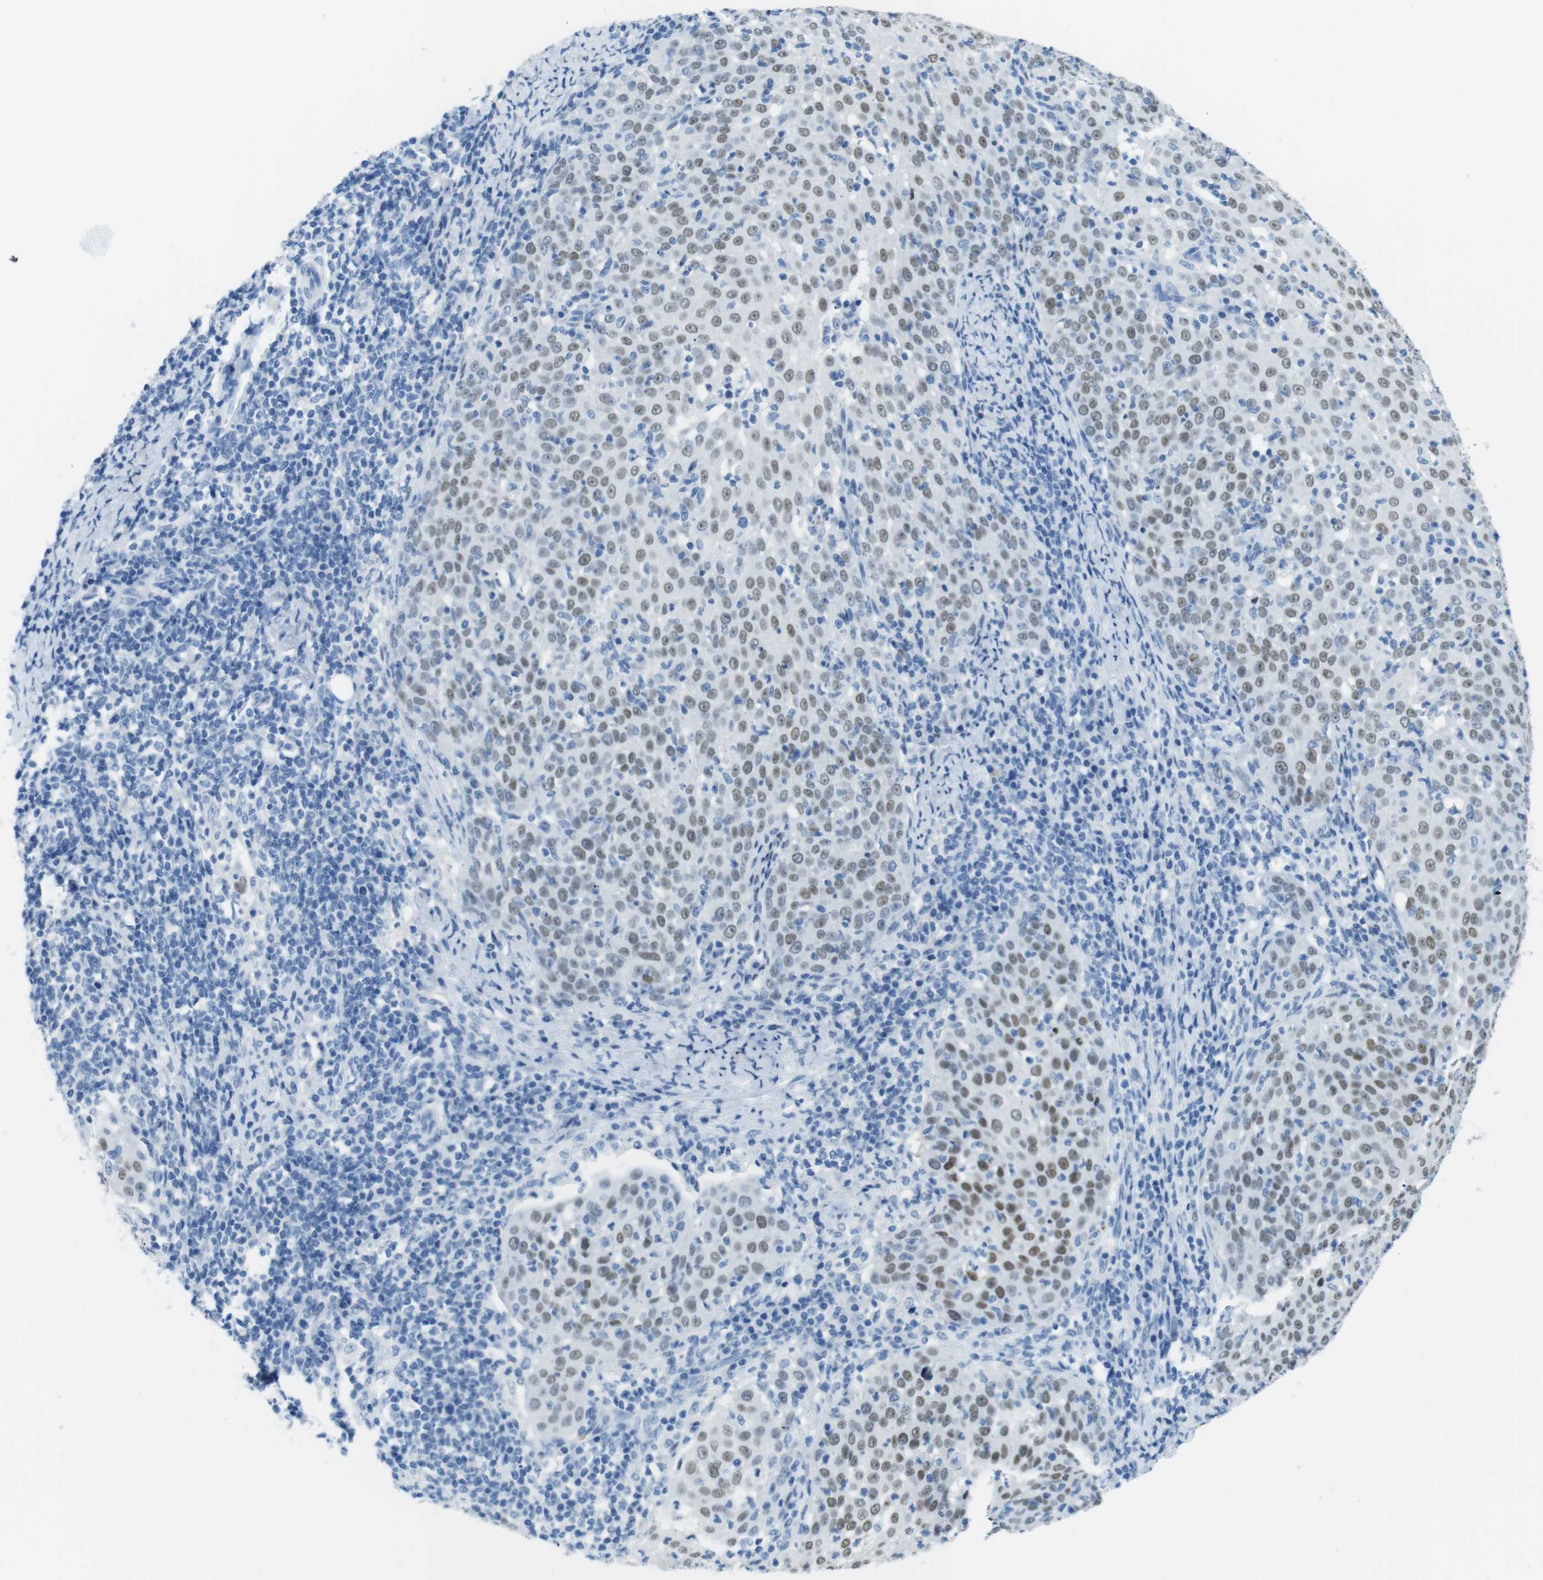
{"staining": {"intensity": "moderate", "quantity": "25%-75%", "location": "nuclear"}, "tissue": "cervical cancer", "cell_type": "Tumor cells", "image_type": "cancer", "snomed": [{"axis": "morphology", "description": "Squamous cell carcinoma, NOS"}, {"axis": "topography", "description": "Cervix"}], "caption": "Immunohistochemical staining of squamous cell carcinoma (cervical) exhibits moderate nuclear protein expression in about 25%-75% of tumor cells. The protein of interest is stained brown, and the nuclei are stained in blue (DAB IHC with brightfield microscopy, high magnification).", "gene": "TFAP2C", "patient": {"sex": "female", "age": 51}}